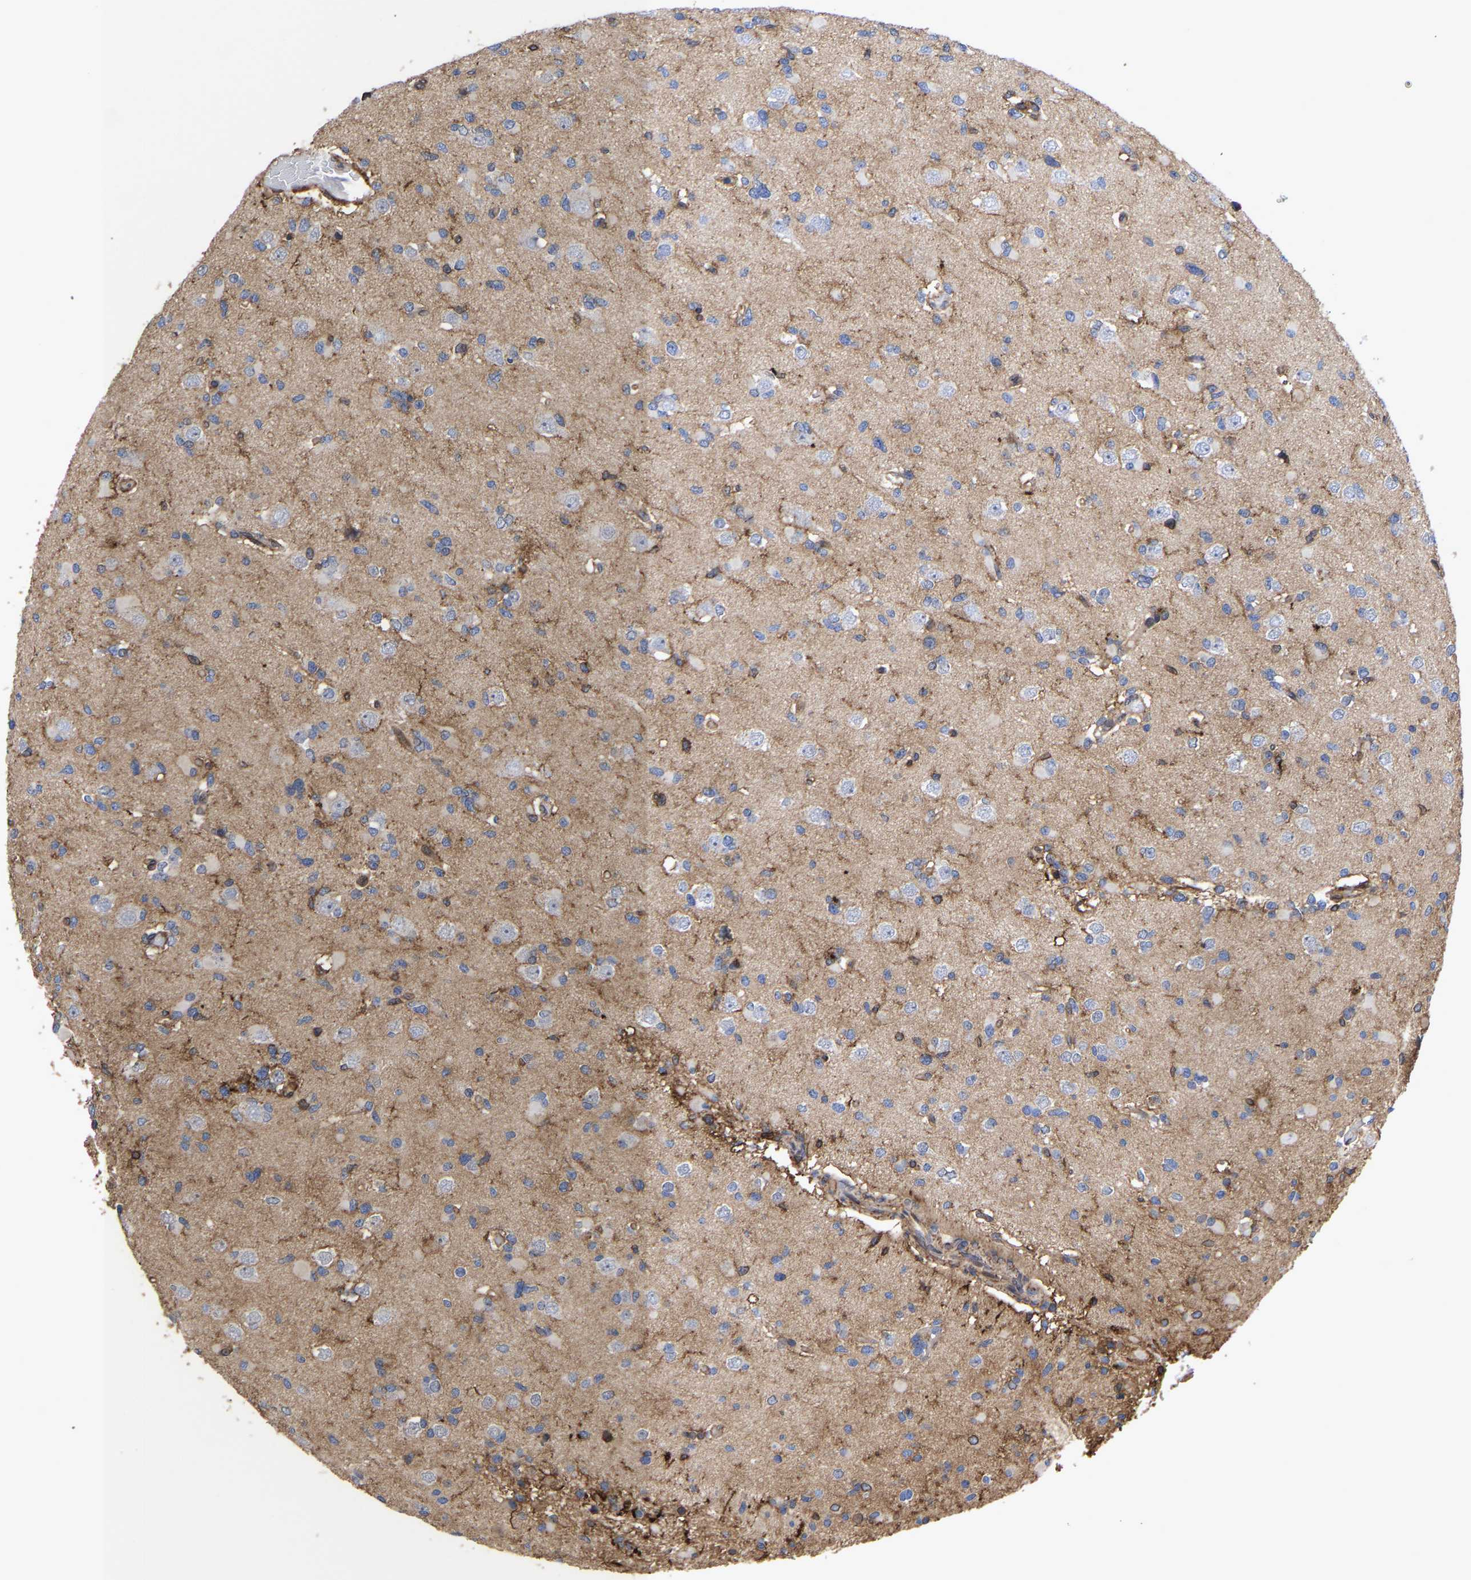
{"staining": {"intensity": "moderate", "quantity": "<25%", "location": "cytoplasmic/membranous,nuclear"}, "tissue": "glioma", "cell_type": "Tumor cells", "image_type": "cancer", "snomed": [{"axis": "morphology", "description": "Glioma, malignant, Low grade"}, {"axis": "topography", "description": "Brain"}], "caption": "This is an image of immunohistochemistry staining of malignant glioma (low-grade), which shows moderate expression in the cytoplasmic/membranous and nuclear of tumor cells.", "gene": "LIF", "patient": {"sex": "female", "age": 22}}